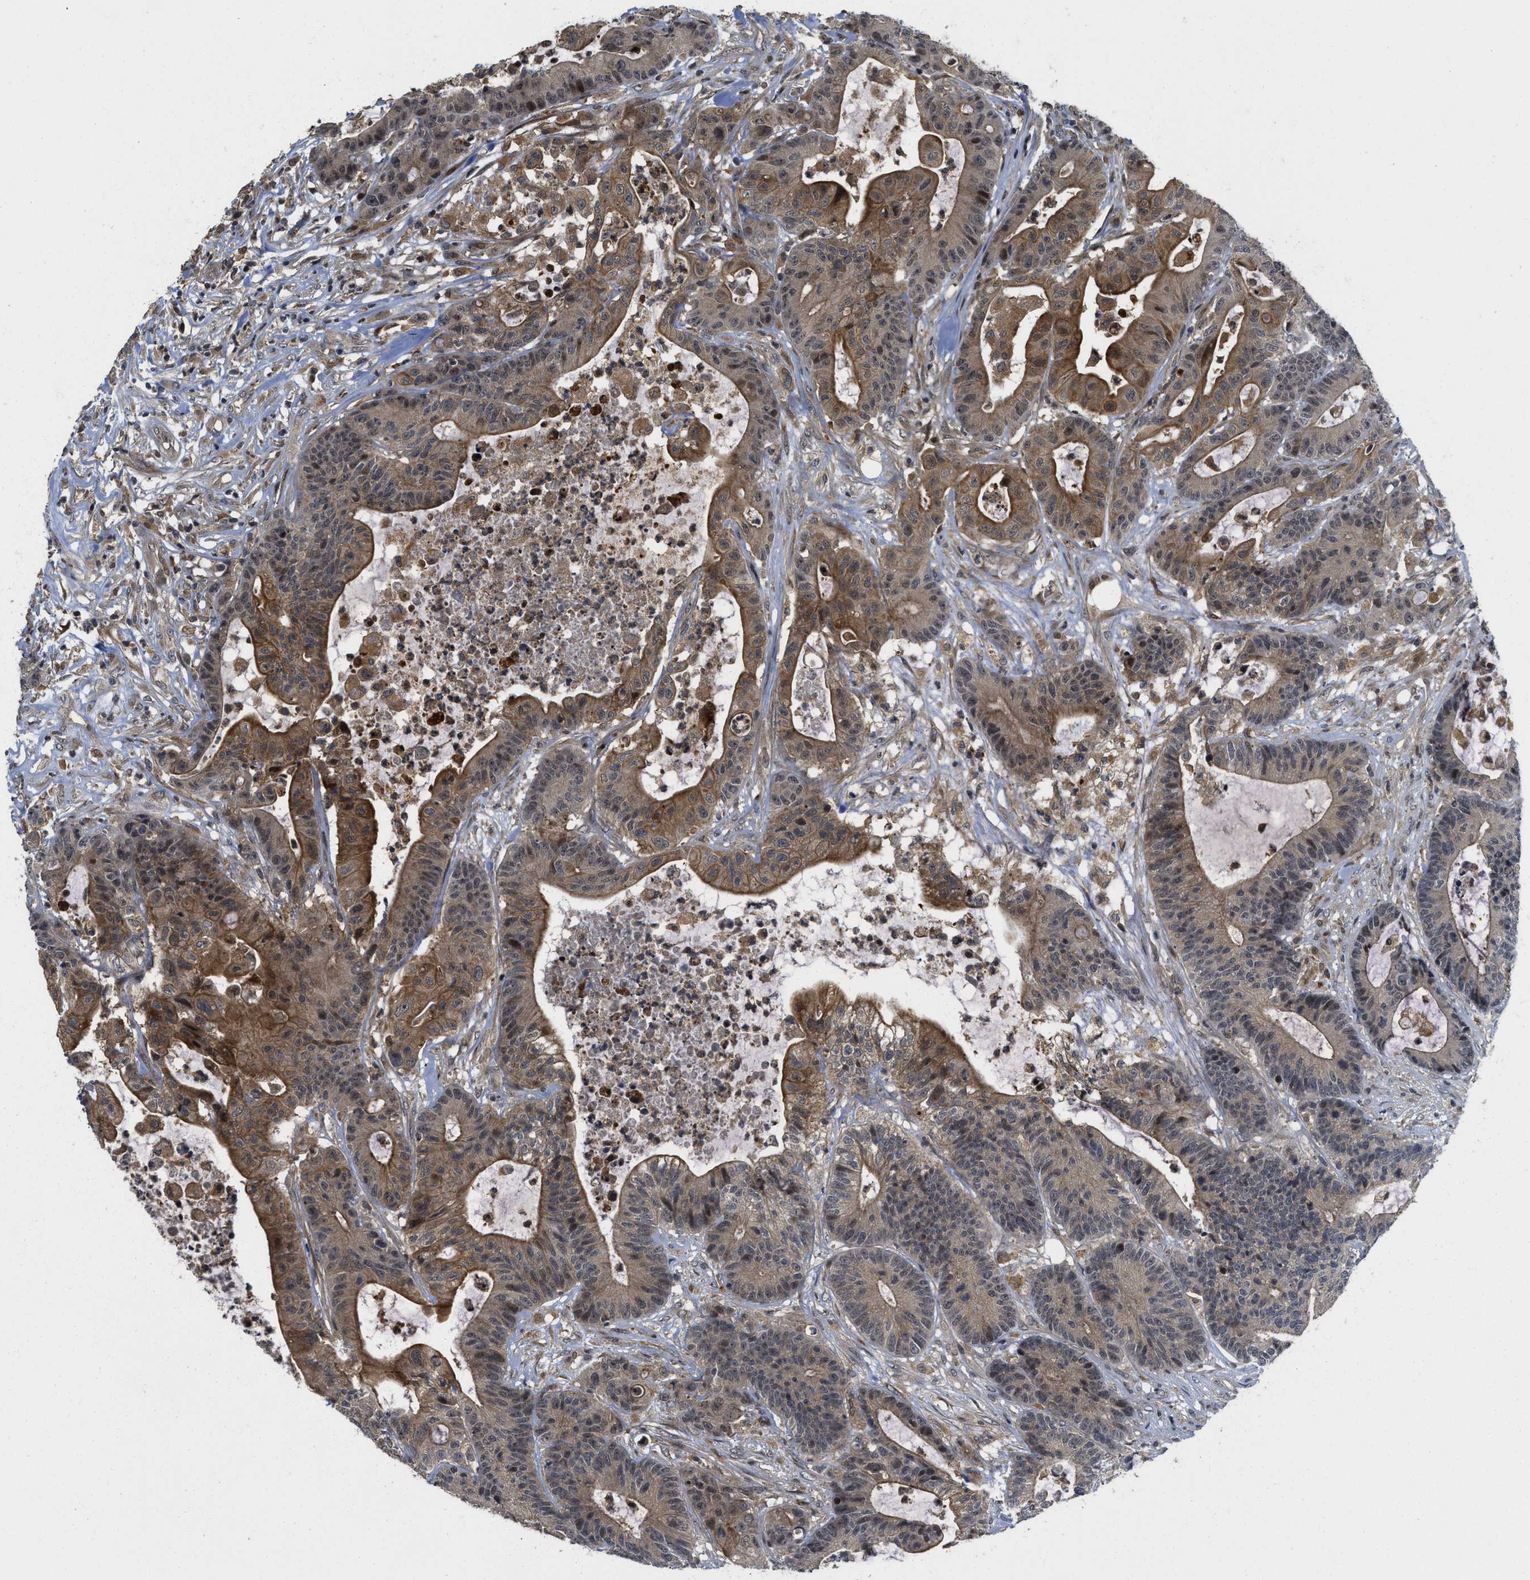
{"staining": {"intensity": "moderate", "quantity": ">75%", "location": "cytoplasmic/membranous"}, "tissue": "colorectal cancer", "cell_type": "Tumor cells", "image_type": "cancer", "snomed": [{"axis": "morphology", "description": "Adenocarcinoma, NOS"}, {"axis": "topography", "description": "Colon"}], "caption": "This is an image of immunohistochemistry staining of colorectal cancer, which shows moderate positivity in the cytoplasmic/membranous of tumor cells.", "gene": "DNAJC28", "patient": {"sex": "female", "age": 84}}